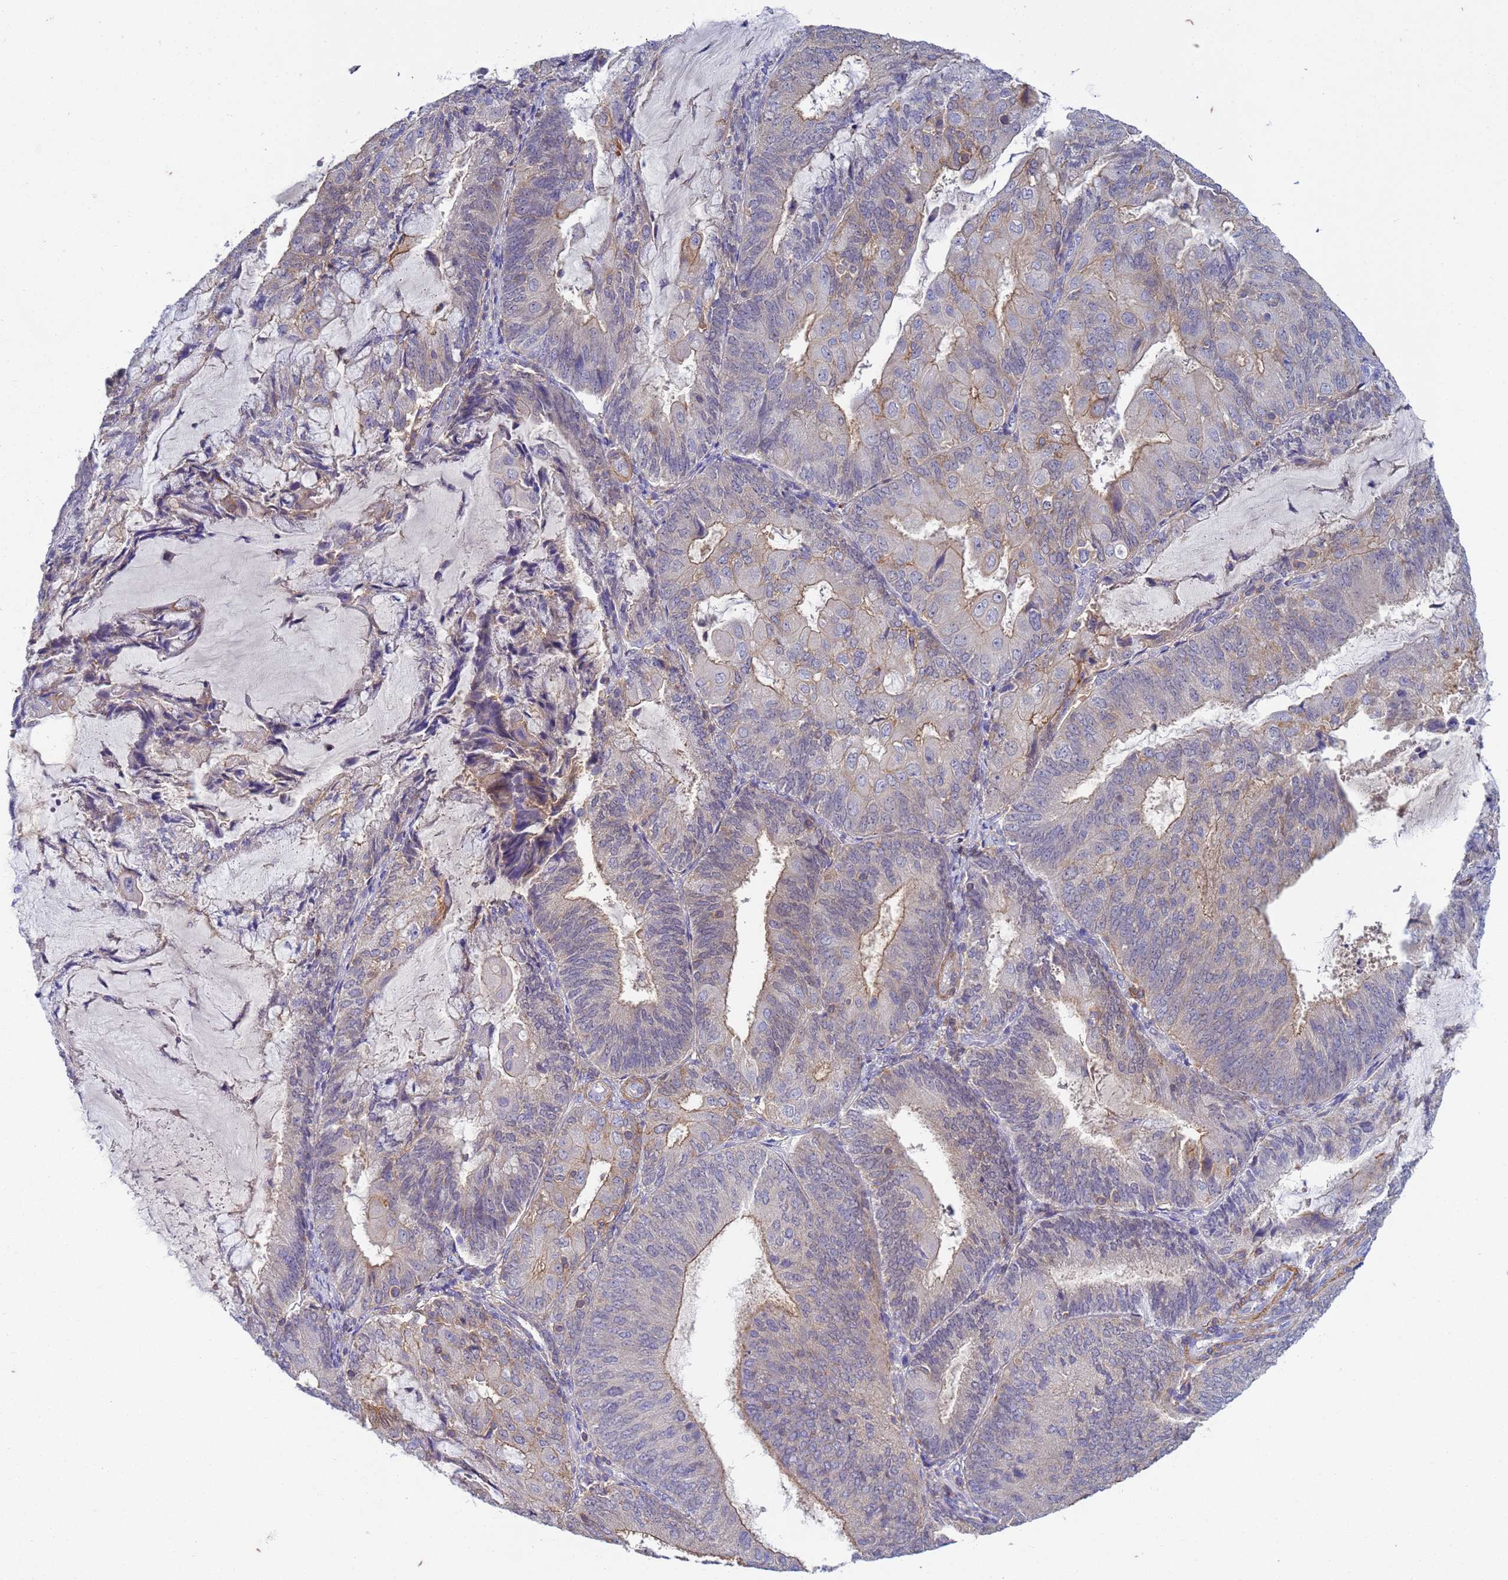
{"staining": {"intensity": "weak", "quantity": "25%-75%", "location": "cytoplasmic/membranous"}, "tissue": "endometrial cancer", "cell_type": "Tumor cells", "image_type": "cancer", "snomed": [{"axis": "morphology", "description": "Adenocarcinoma, NOS"}, {"axis": "topography", "description": "Endometrium"}], "caption": "Protein expression analysis of human endometrial adenocarcinoma reveals weak cytoplasmic/membranous staining in about 25%-75% of tumor cells.", "gene": "KLHL13", "patient": {"sex": "female", "age": 81}}